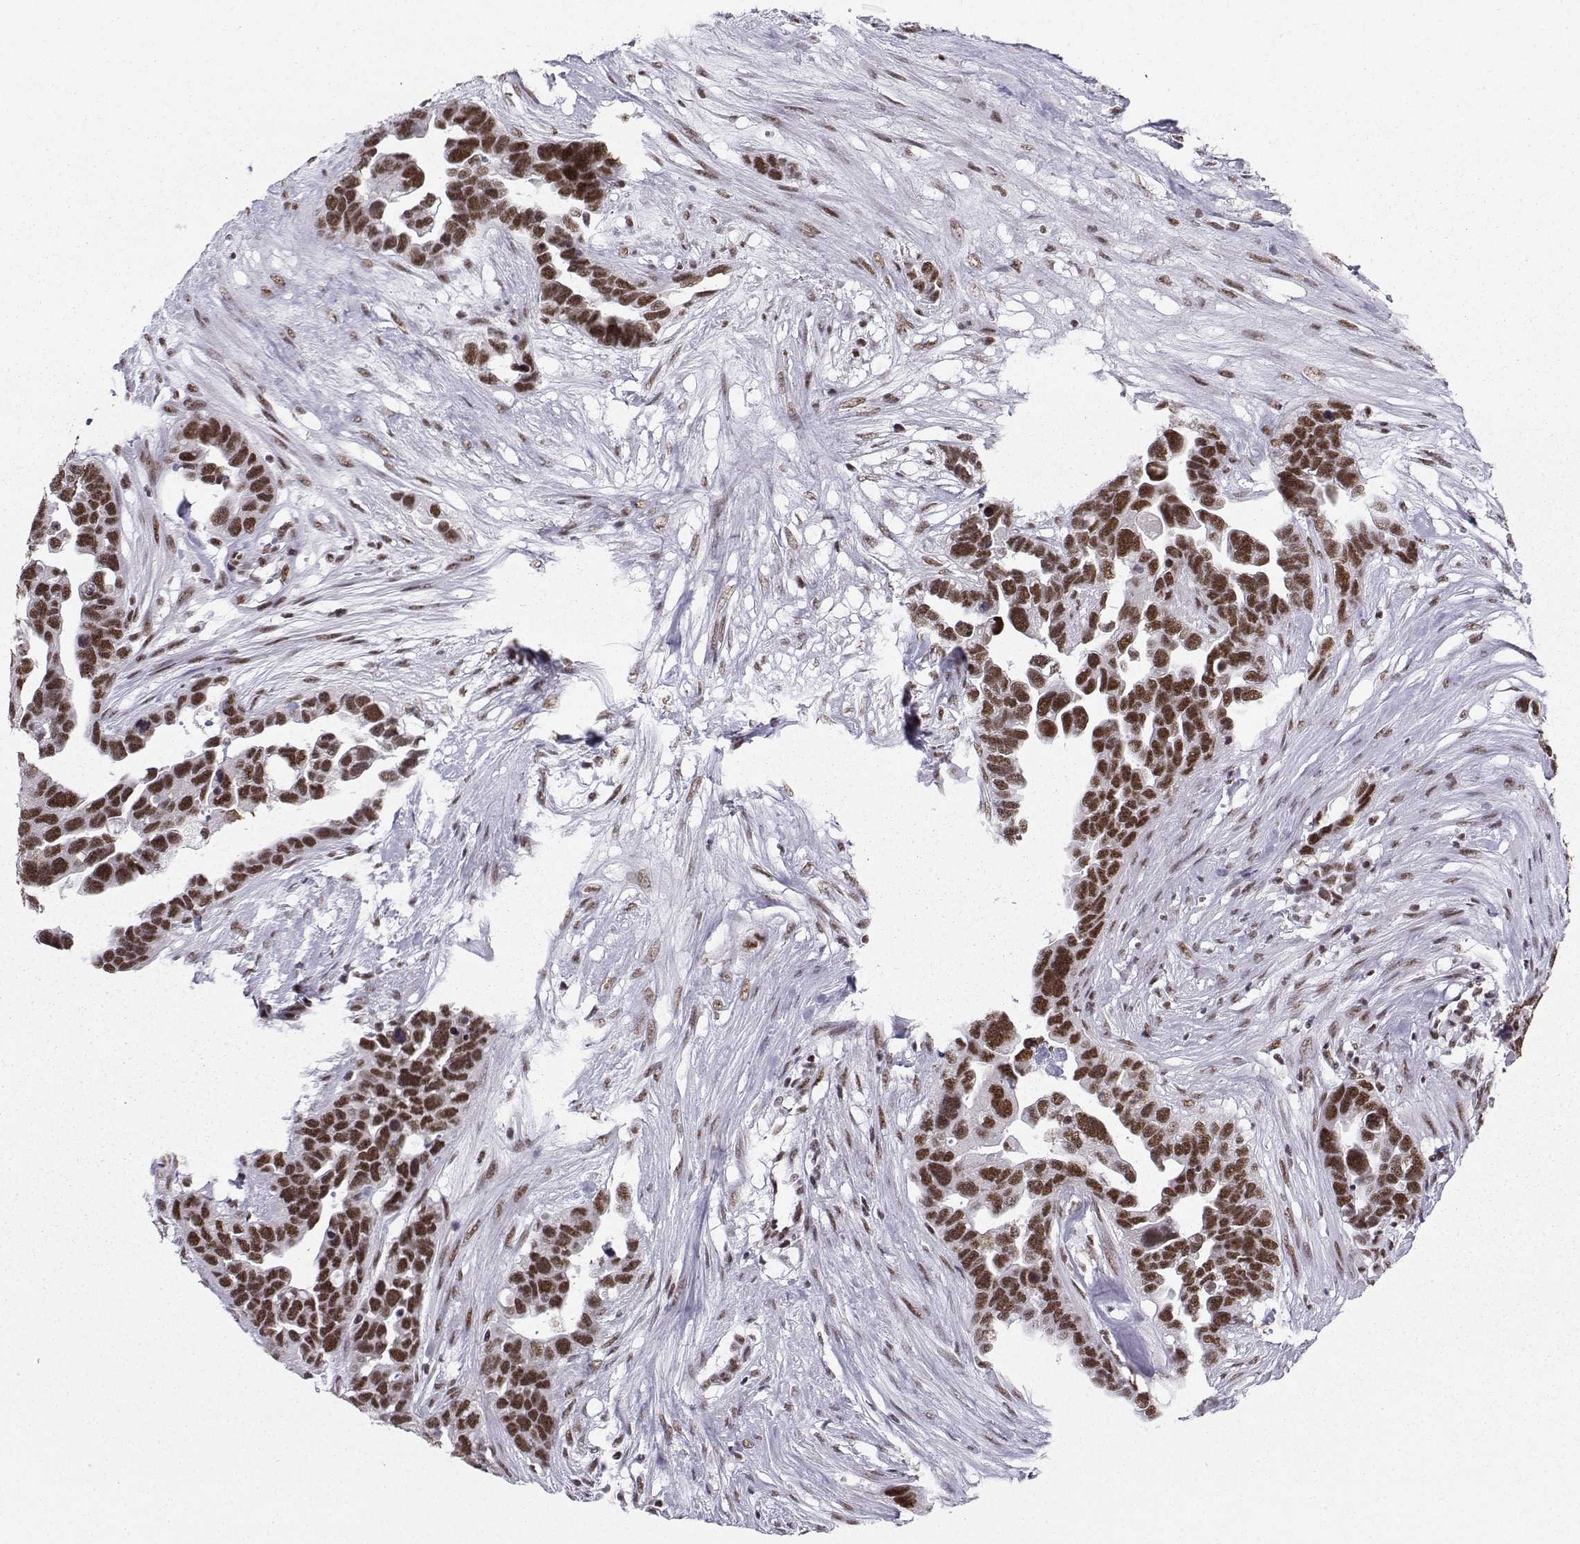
{"staining": {"intensity": "strong", "quantity": ">75%", "location": "nuclear"}, "tissue": "ovarian cancer", "cell_type": "Tumor cells", "image_type": "cancer", "snomed": [{"axis": "morphology", "description": "Cystadenocarcinoma, serous, NOS"}, {"axis": "topography", "description": "Ovary"}], "caption": "IHC photomicrograph of neoplastic tissue: serous cystadenocarcinoma (ovarian) stained using immunohistochemistry displays high levels of strong protein expression localized specifically in the nuclear of tumor cells, appearing as a nuclear brown color.", "gene": "SNRPB2", "patient": {"sex": "female", "age": 54}}